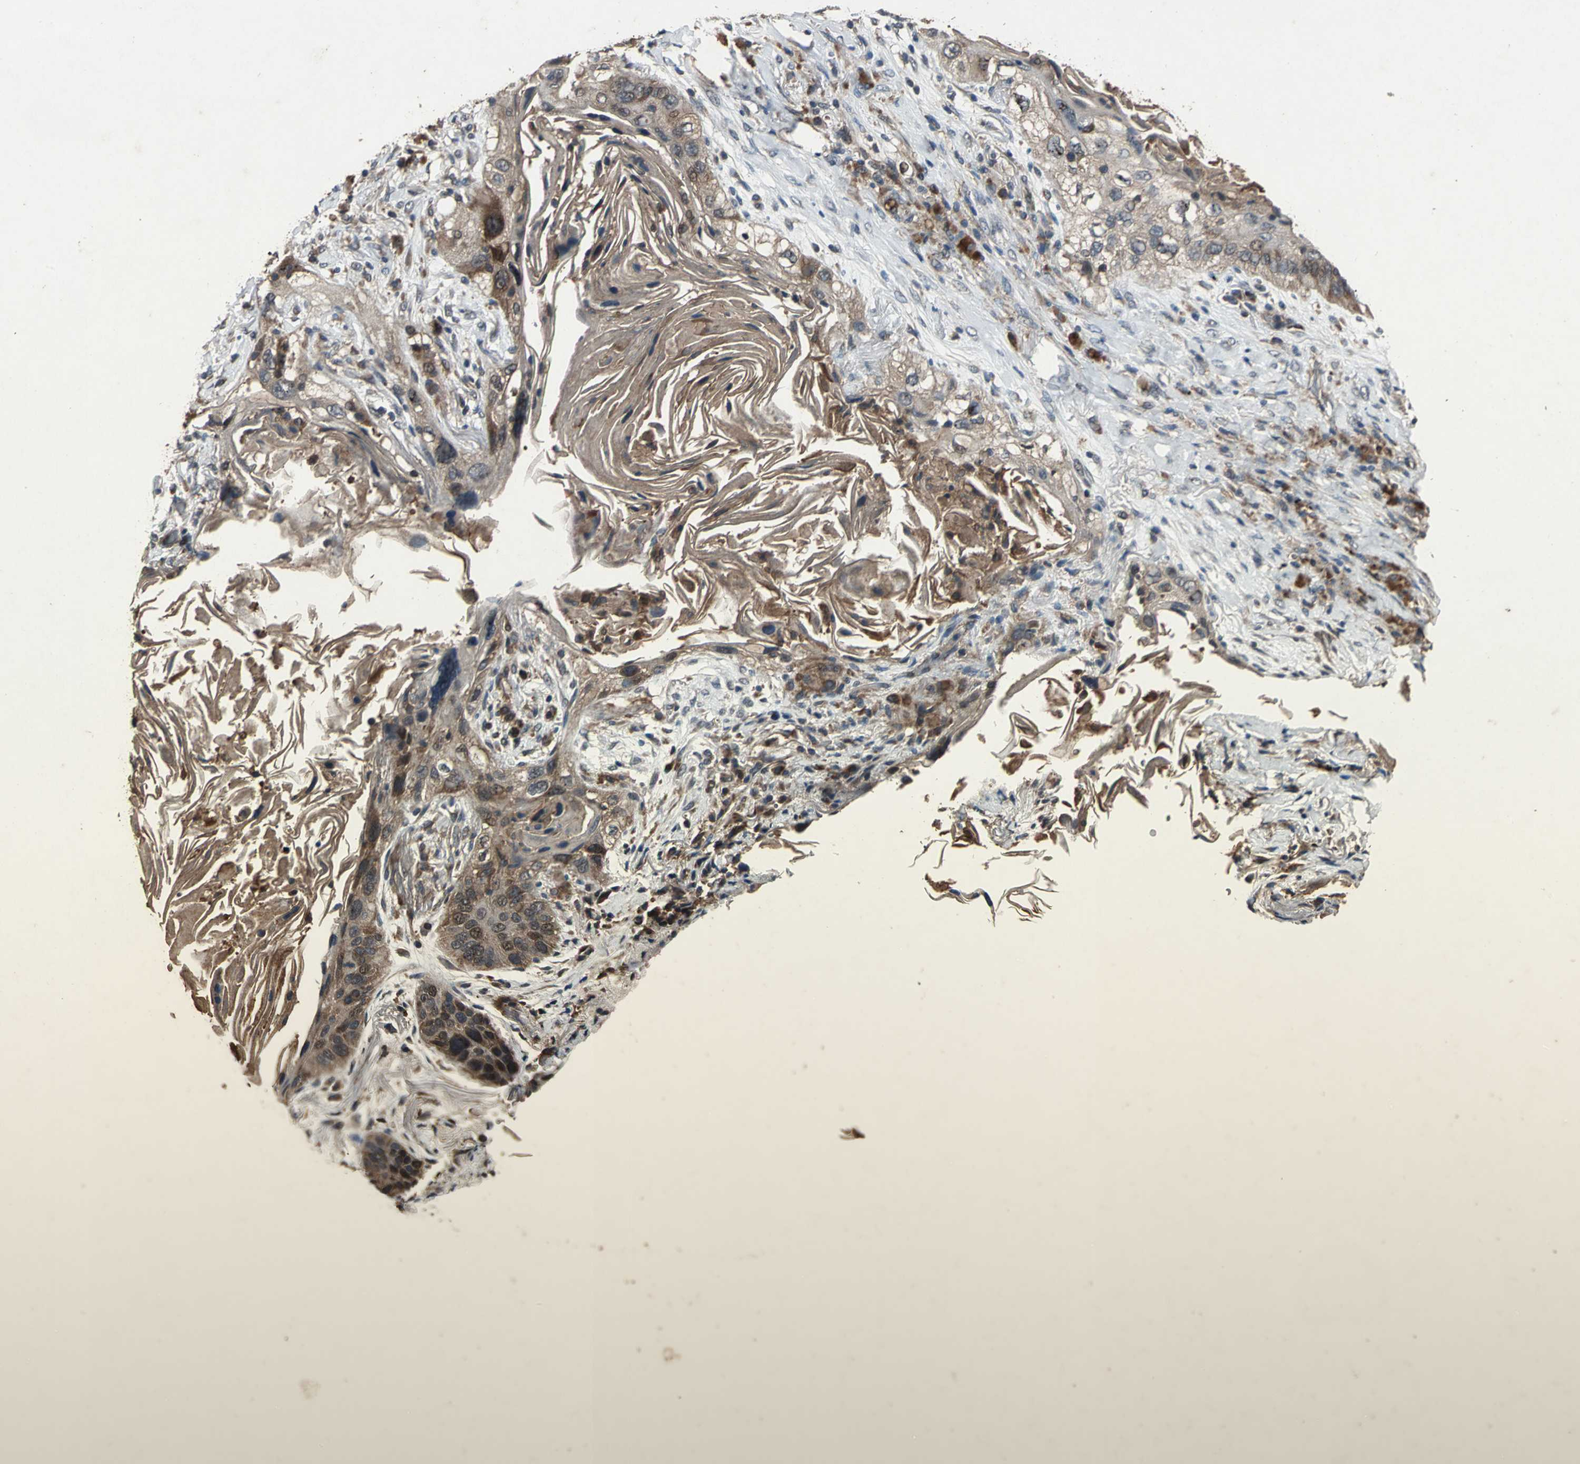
{"staining": {"intensity": "strong", "quantity": ">75%", "location": "cytoplasmic/membranous,nuclear"}, "tissue": "lung cancer", "cell_type": "Tumor cells", "image_type": "cancer", "snomed": [{"axis": "morphology", "description": "Squamous cell carcinoma, NOS"}, {"axis": "topography", "description": "Lung"}], "caption": "The immunohistochemical stain highlights strong cytoplasmic/membranous and nuclear expression in tumor cells of lung squamous cell carcinoma tissue.", "gene": "ZNF608", "patient": {"sex": "female", "age": 67}}